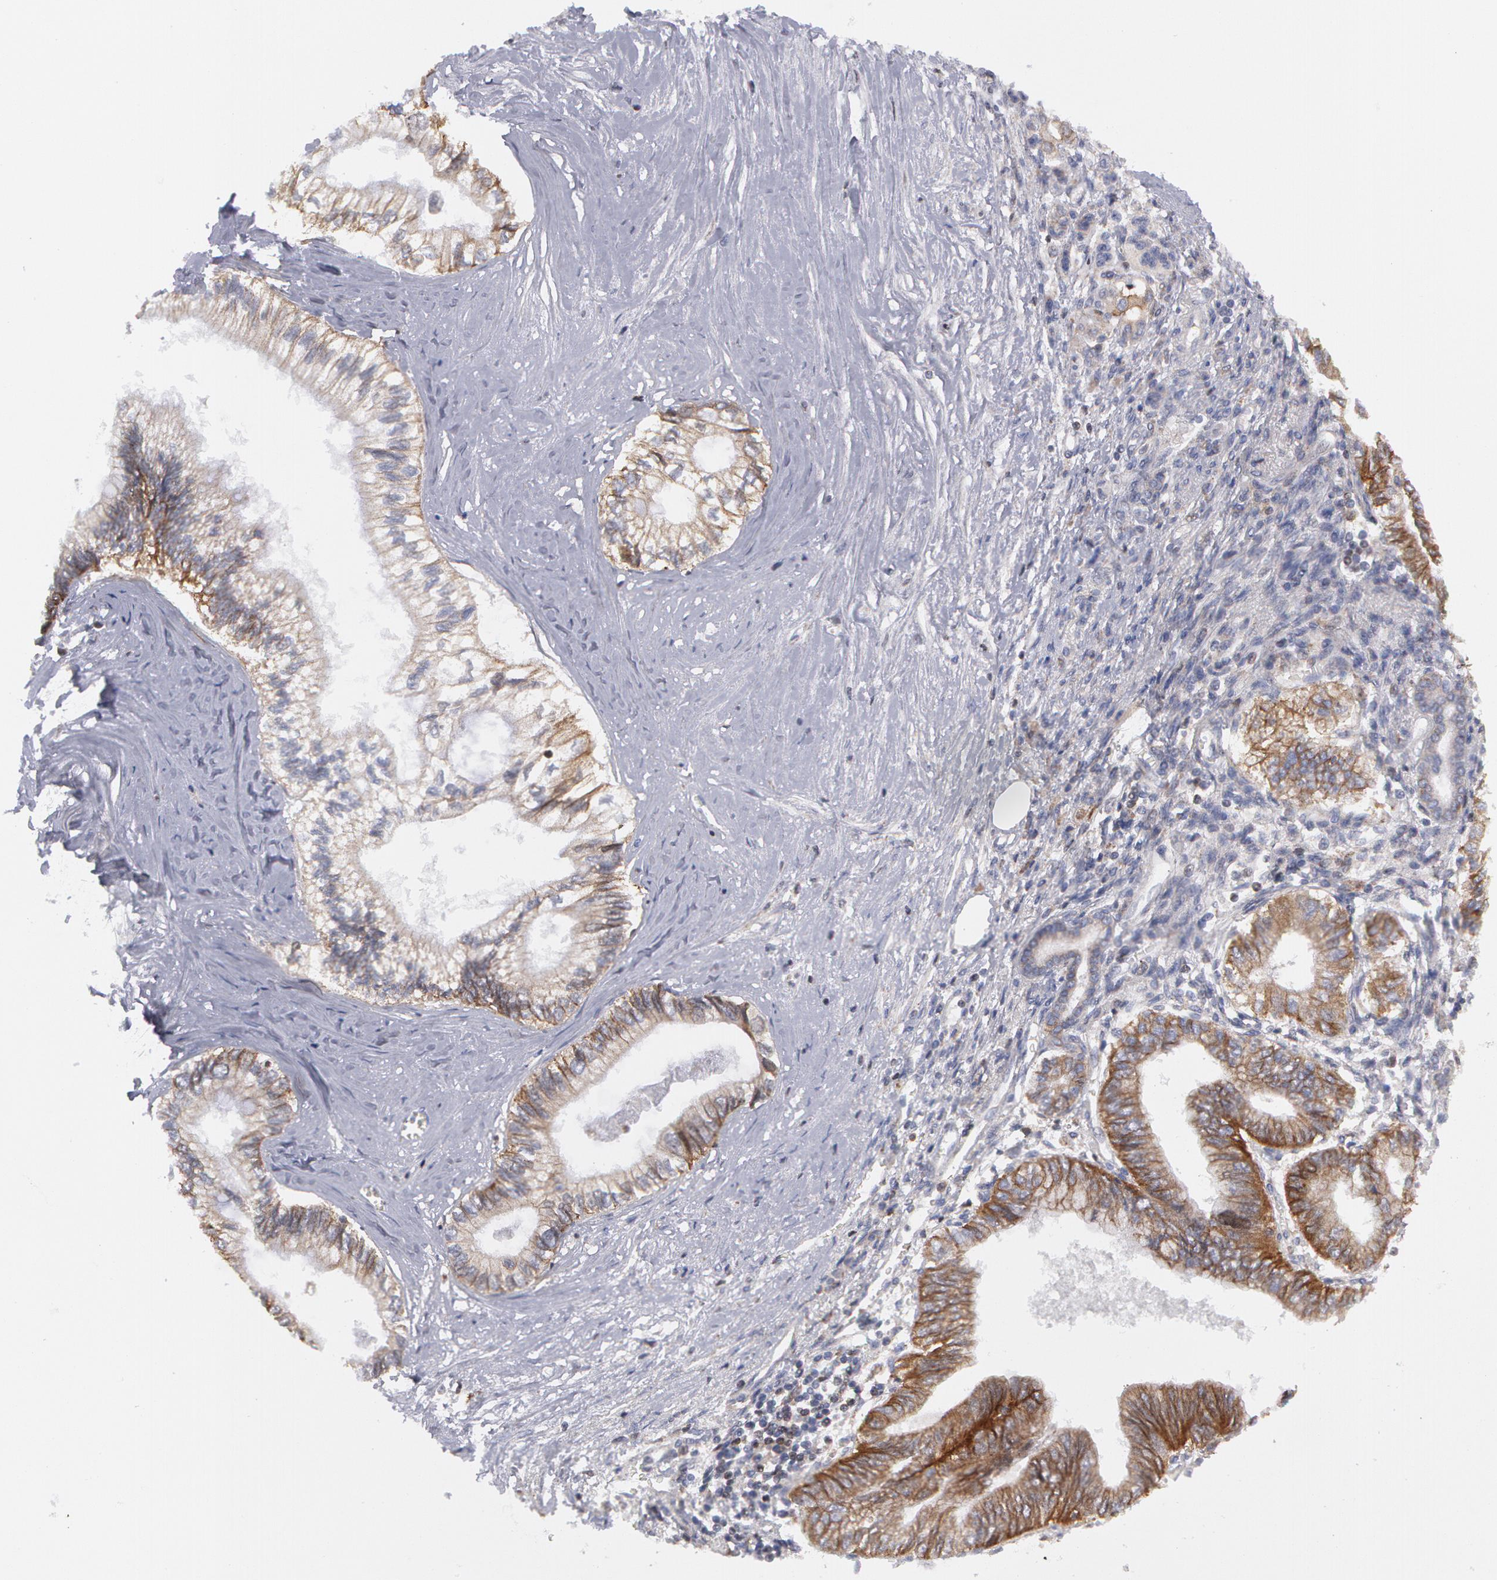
{"staining": {"intensity": "weak", "quantity": "25%-75%", "location": "cytoplasmic/membranous"}, "tissue": "pancreatic cancer", "cell_type": "Tumor cells", "image_type": "cancer", "snomed": [{"axis": "morphology", "description": "Adenocarcinoma, NOS"}, {"axis": "topography", "description": "Pancreas"}], "caption": "Human pancreatic cancer (adenocarcinoma) stained with a brown dye shows weak cytoplasmic/membranous positive expression in approximately 25%-75% of tumor cells.", "gene": "ERBB2", "patient": {"sex": "female", "age": 66}}